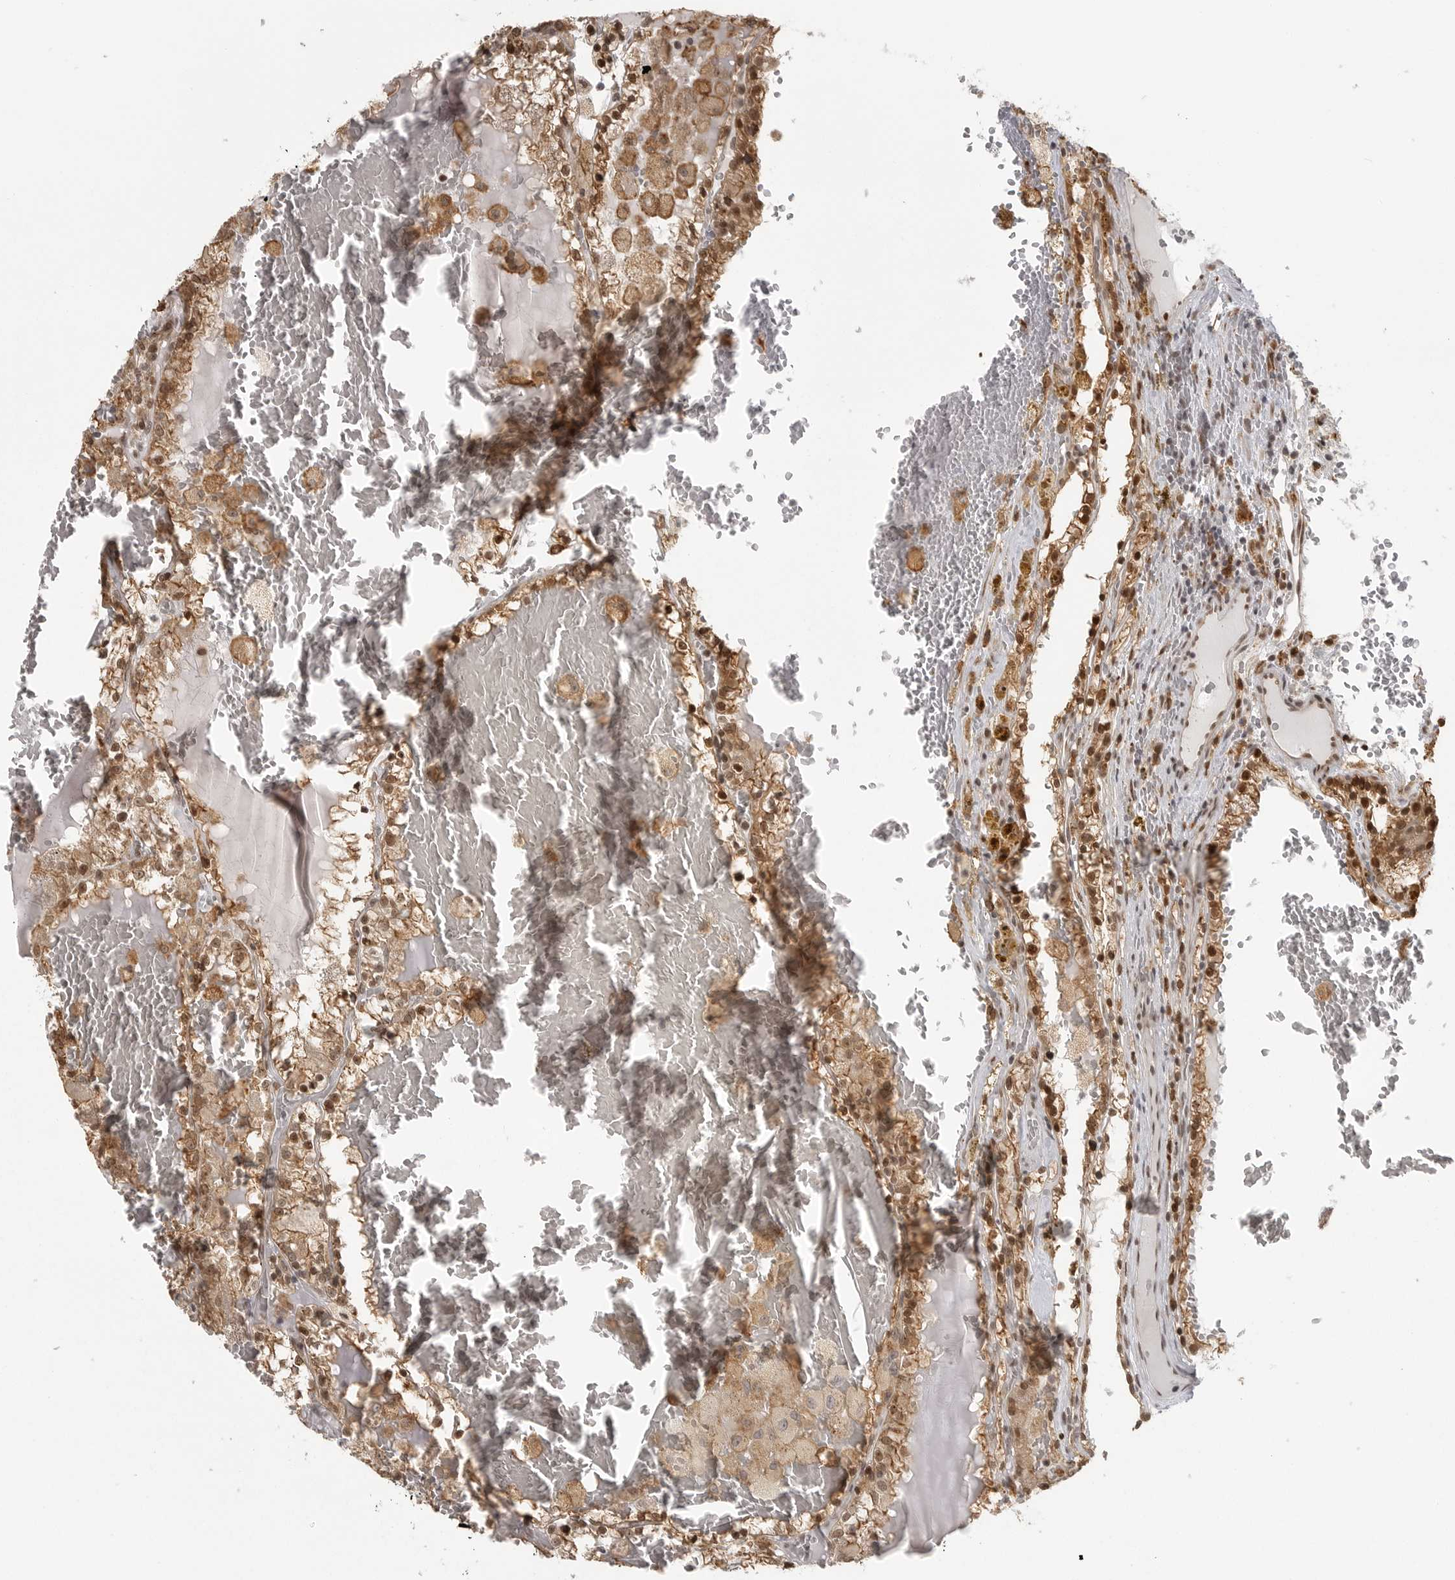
{"staining": {"intensity": "moderate", "quantity": ">75%", "location": "cytoplasmic/membranous,nuclear"}, "tissue": "renal cancer", "cell_type": "Tumor cells", "image_type": "cancer", "snomed": [{"axis": "morphology", "description": "Adenocarcinoma, NOS"}, {"axis": "topography", "description": "Kidney"}], "caption": "Immunohistochemistry of adenocarcinoma (renal) exhibits medium levels of moderate cytoplasmic/membranous and nuclear staining in approximately >75% of tumor cells.", "gene": "ISG20L2", "patient": {"sex": "female", "age": 56}}